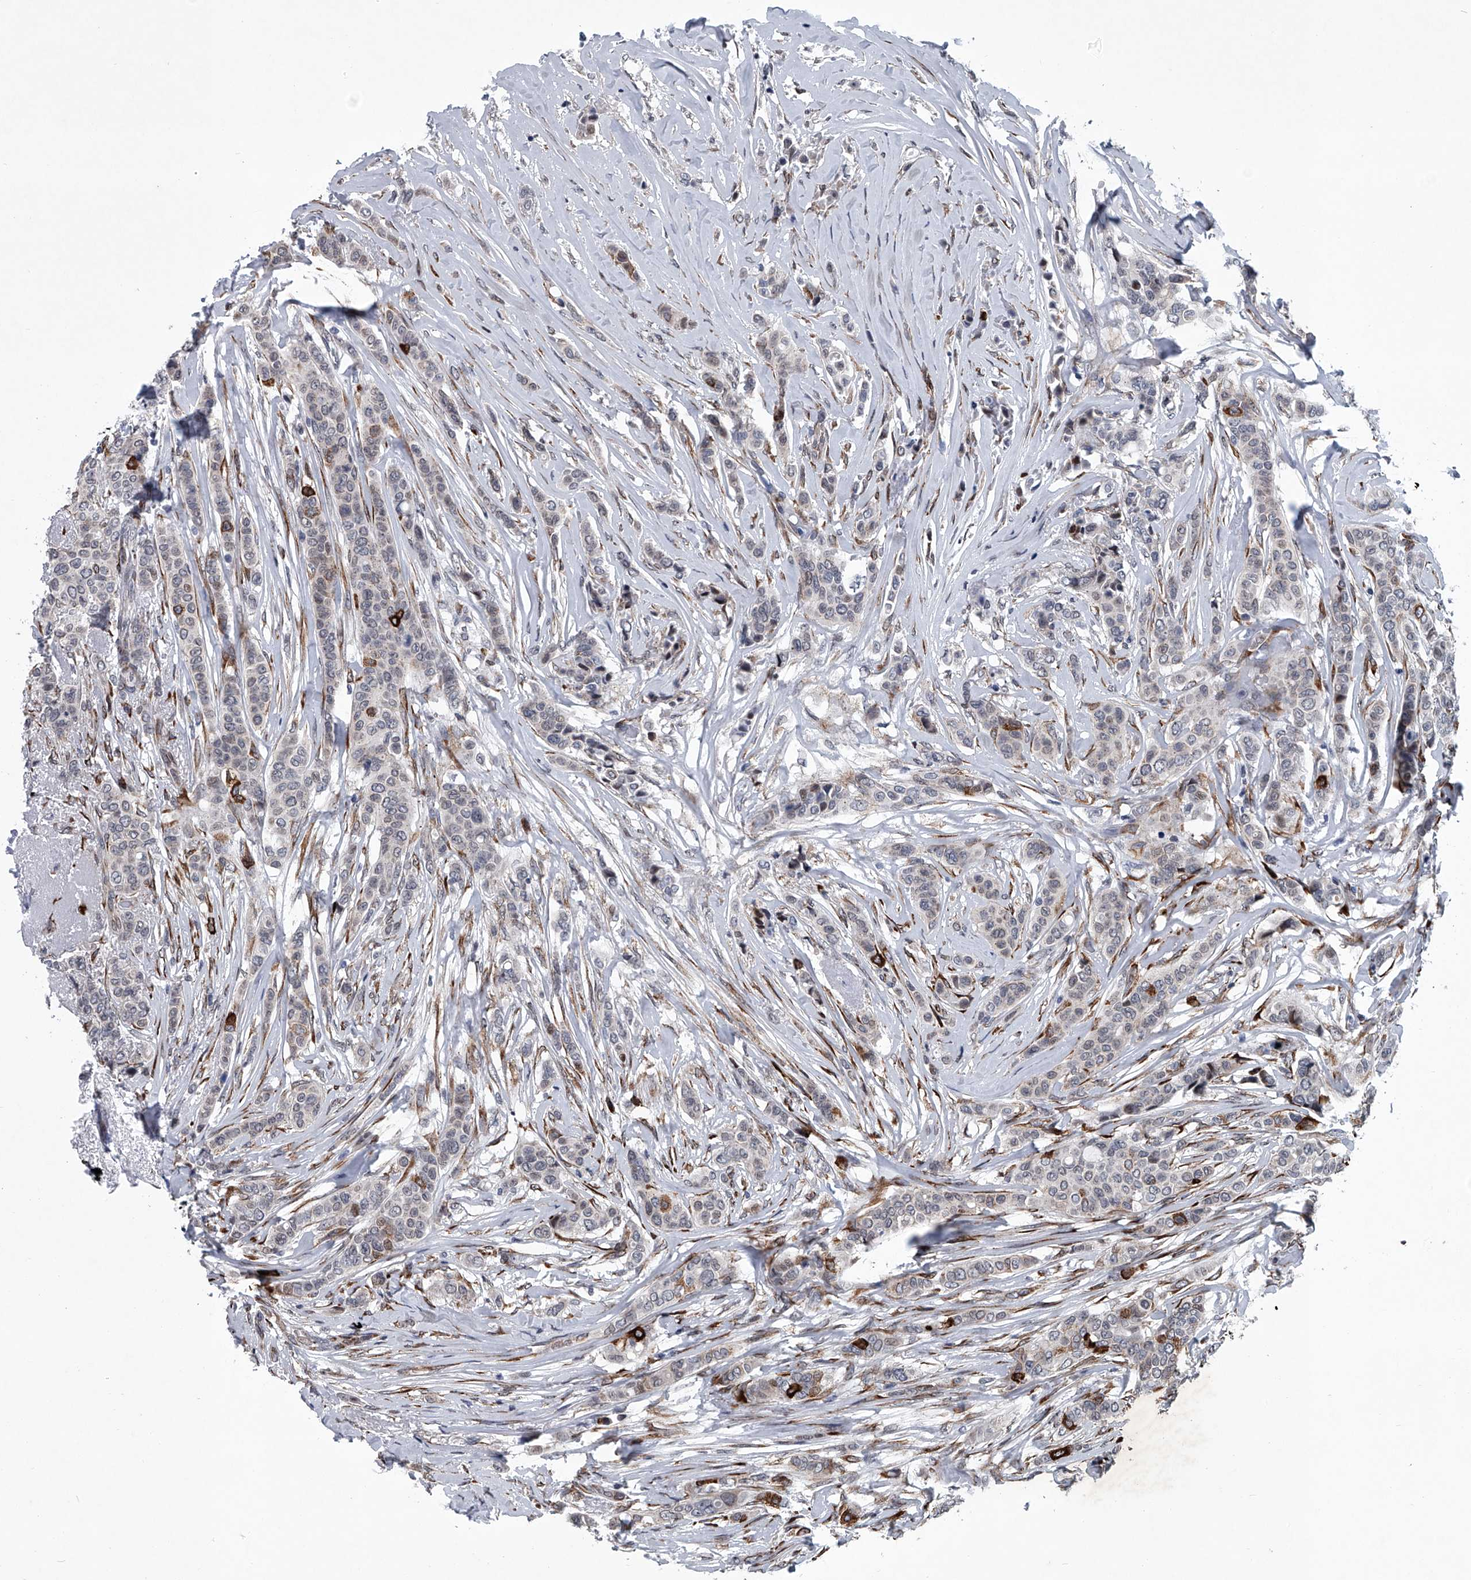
{"staining": {"intensity": "strong", "quantity": "<25%", "location": "cytoplasmic/membranous"}, "tissue": "breast cancer", "cell_type": "Tumor cells", "image_type": "cancer", "snomed": [{"axis": "morphology", "description": "Lobular carcinoma"}, {"axis": "topography", "description": "Breast"}], "caption": "Immunohistochemical staining of breast cancer exhibits strong cytoplasmic/membranous protein positivity in about <25% of tumor cells. Using DAB (brown) and hematoxylin (blue) stains, captured at high magnification using brightfield microscopy.", "gene": "PPP2R5D", "patient": {"sex": "female", "age": 51}}